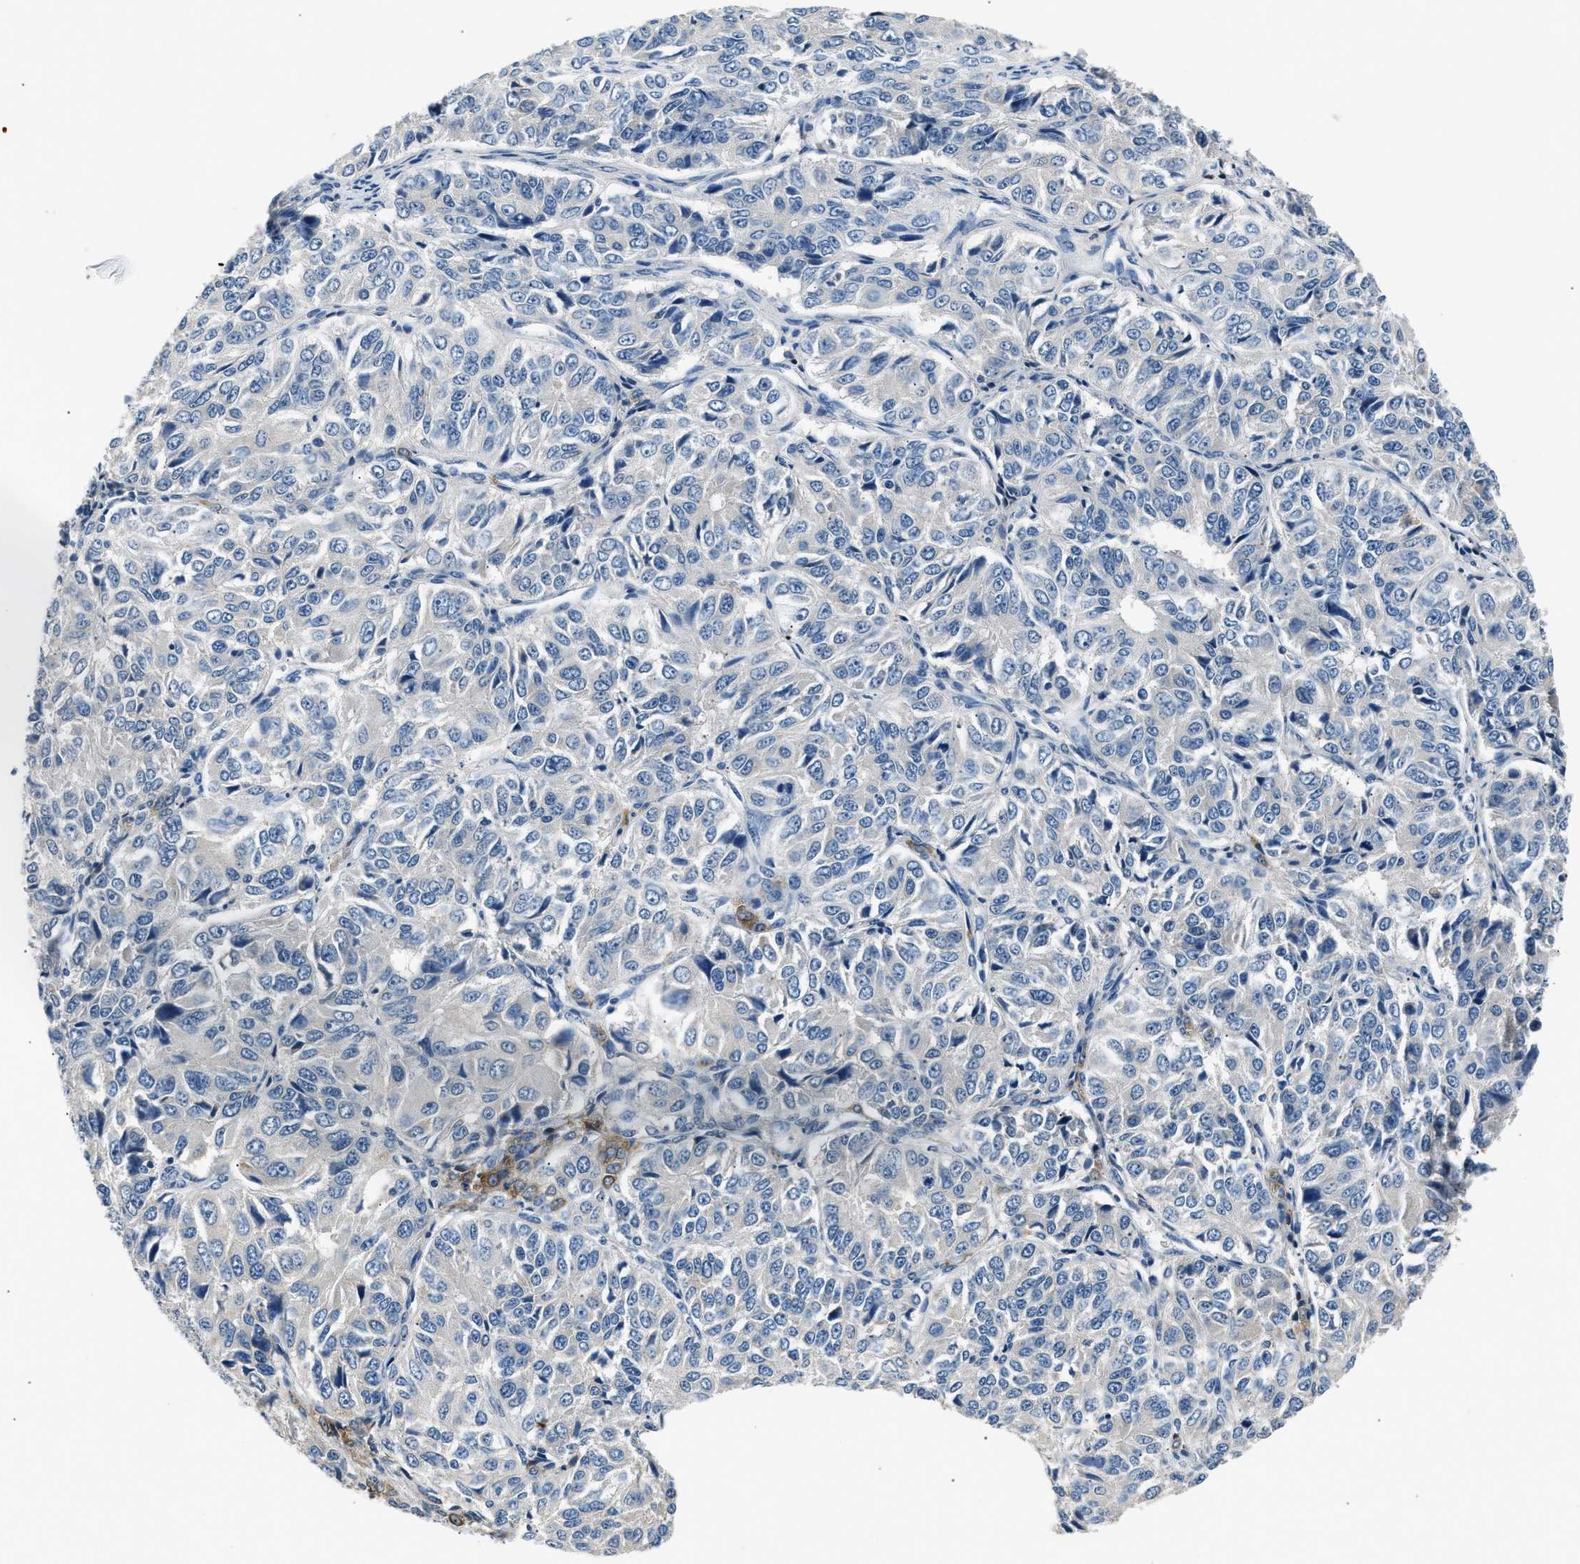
{"staining": {"intensity": "negative", "quantity": "none", "location": "none"}, "tissue": "ovarian cancer", "cell_type": "Tumor cells", "image_type": "cancer", "snomed": [{"axis": "morphology", "description": "Carcinoma, endometroid"}, {"axis": "topography", "description": "Ovary"}], "caption": "Immunohistochemistry of human endometroid carcinoma (ovarian) reveals no staining in tumor cells.", "gene": "INHA", "patient": {"sex": "female", "age": 51}}